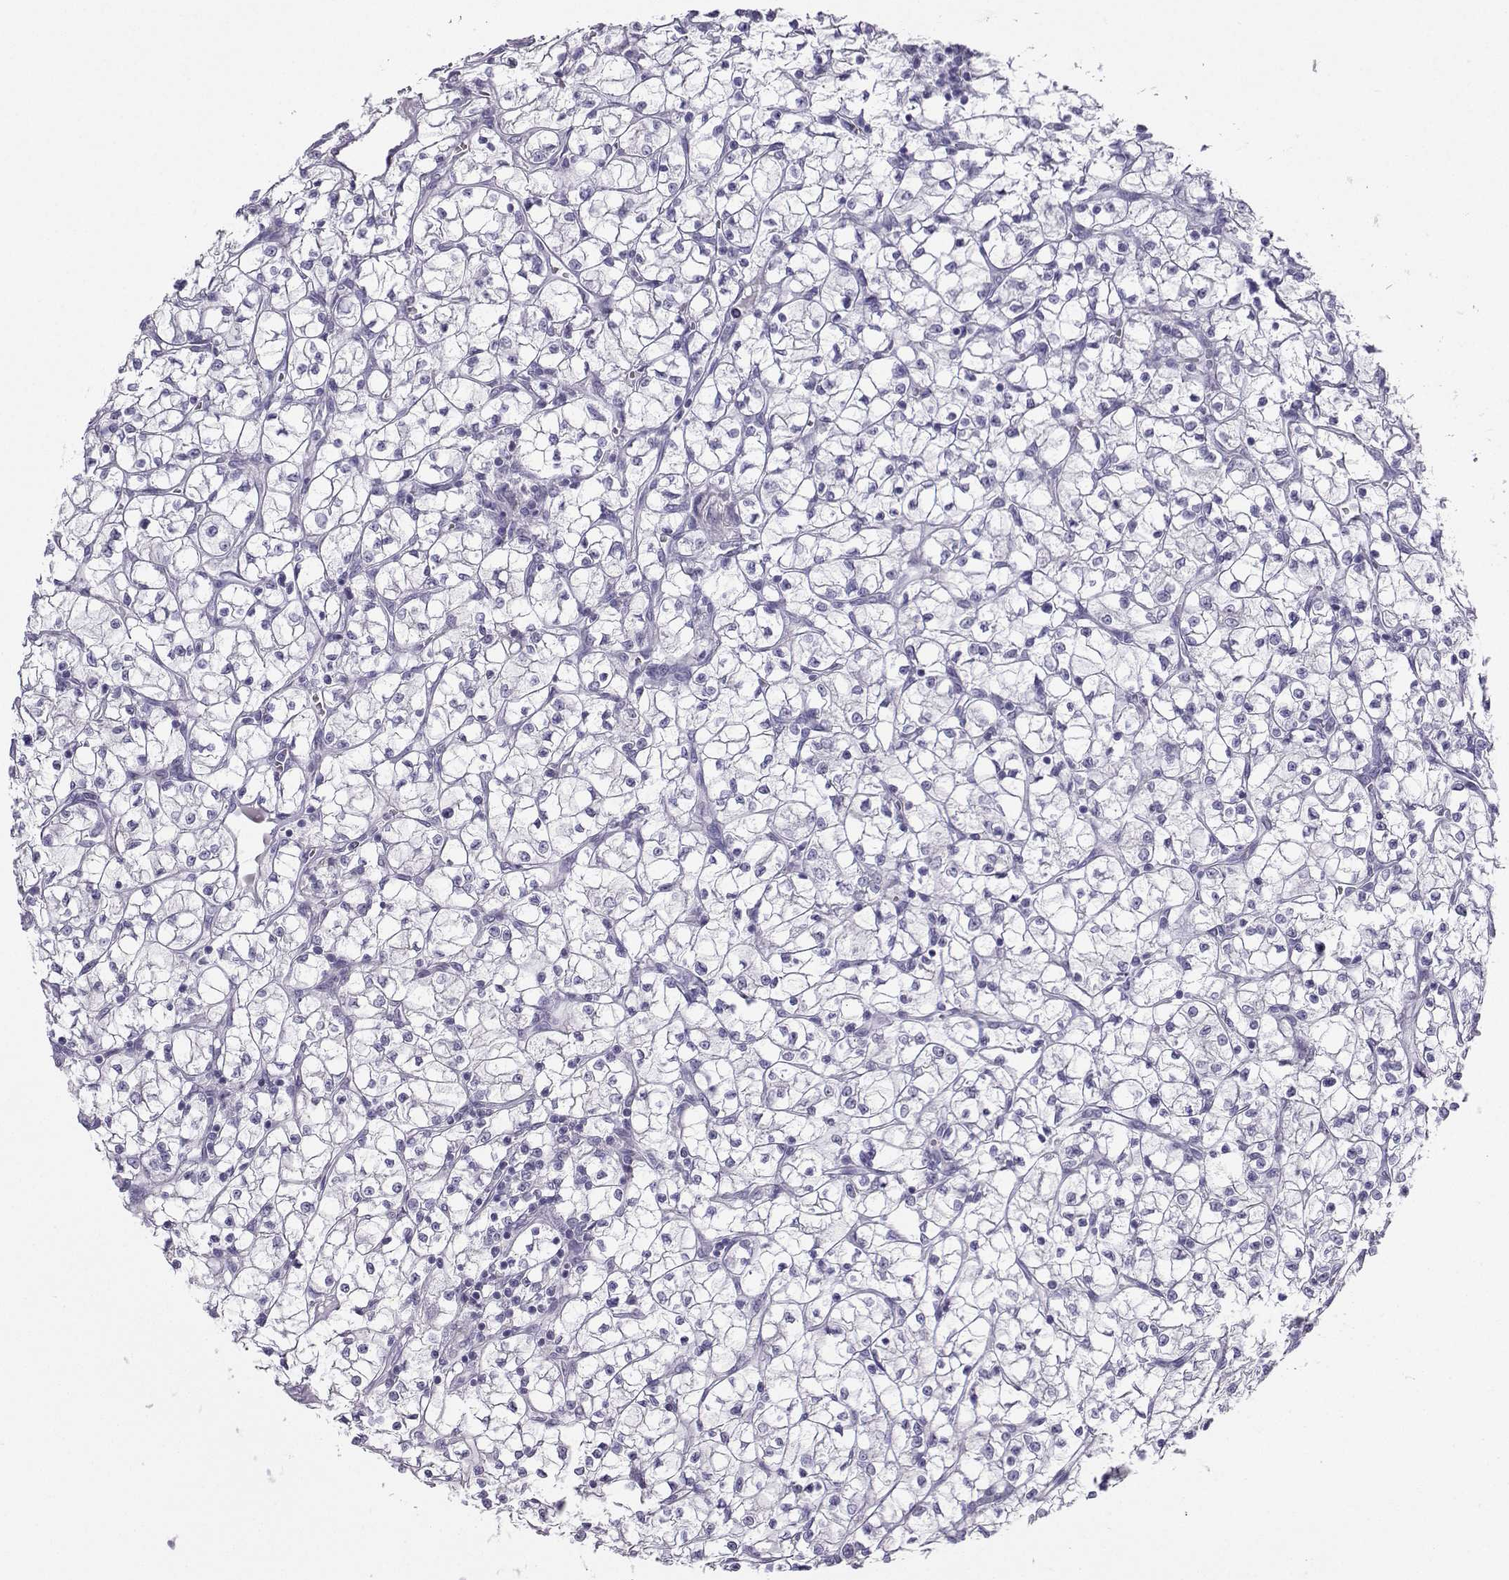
{"staining": {"intensity": "negative", "quantity": "none", "location": "none"}, "tissue": "renal cancer", "cell_type": "Tumor cells", "image_type": "cancer", "snomed": [{"axis": "morphology", "description": "Adenocarcinoma, NOS"}, {"axis": "topography", "description": "Kidney"}], "caption": "A photomicrograph of human adenocarcinoma (renal) is negative for staining in tumor cells.", "gene": "KIF17", "patient": {"sex": "female", "age": 64}}